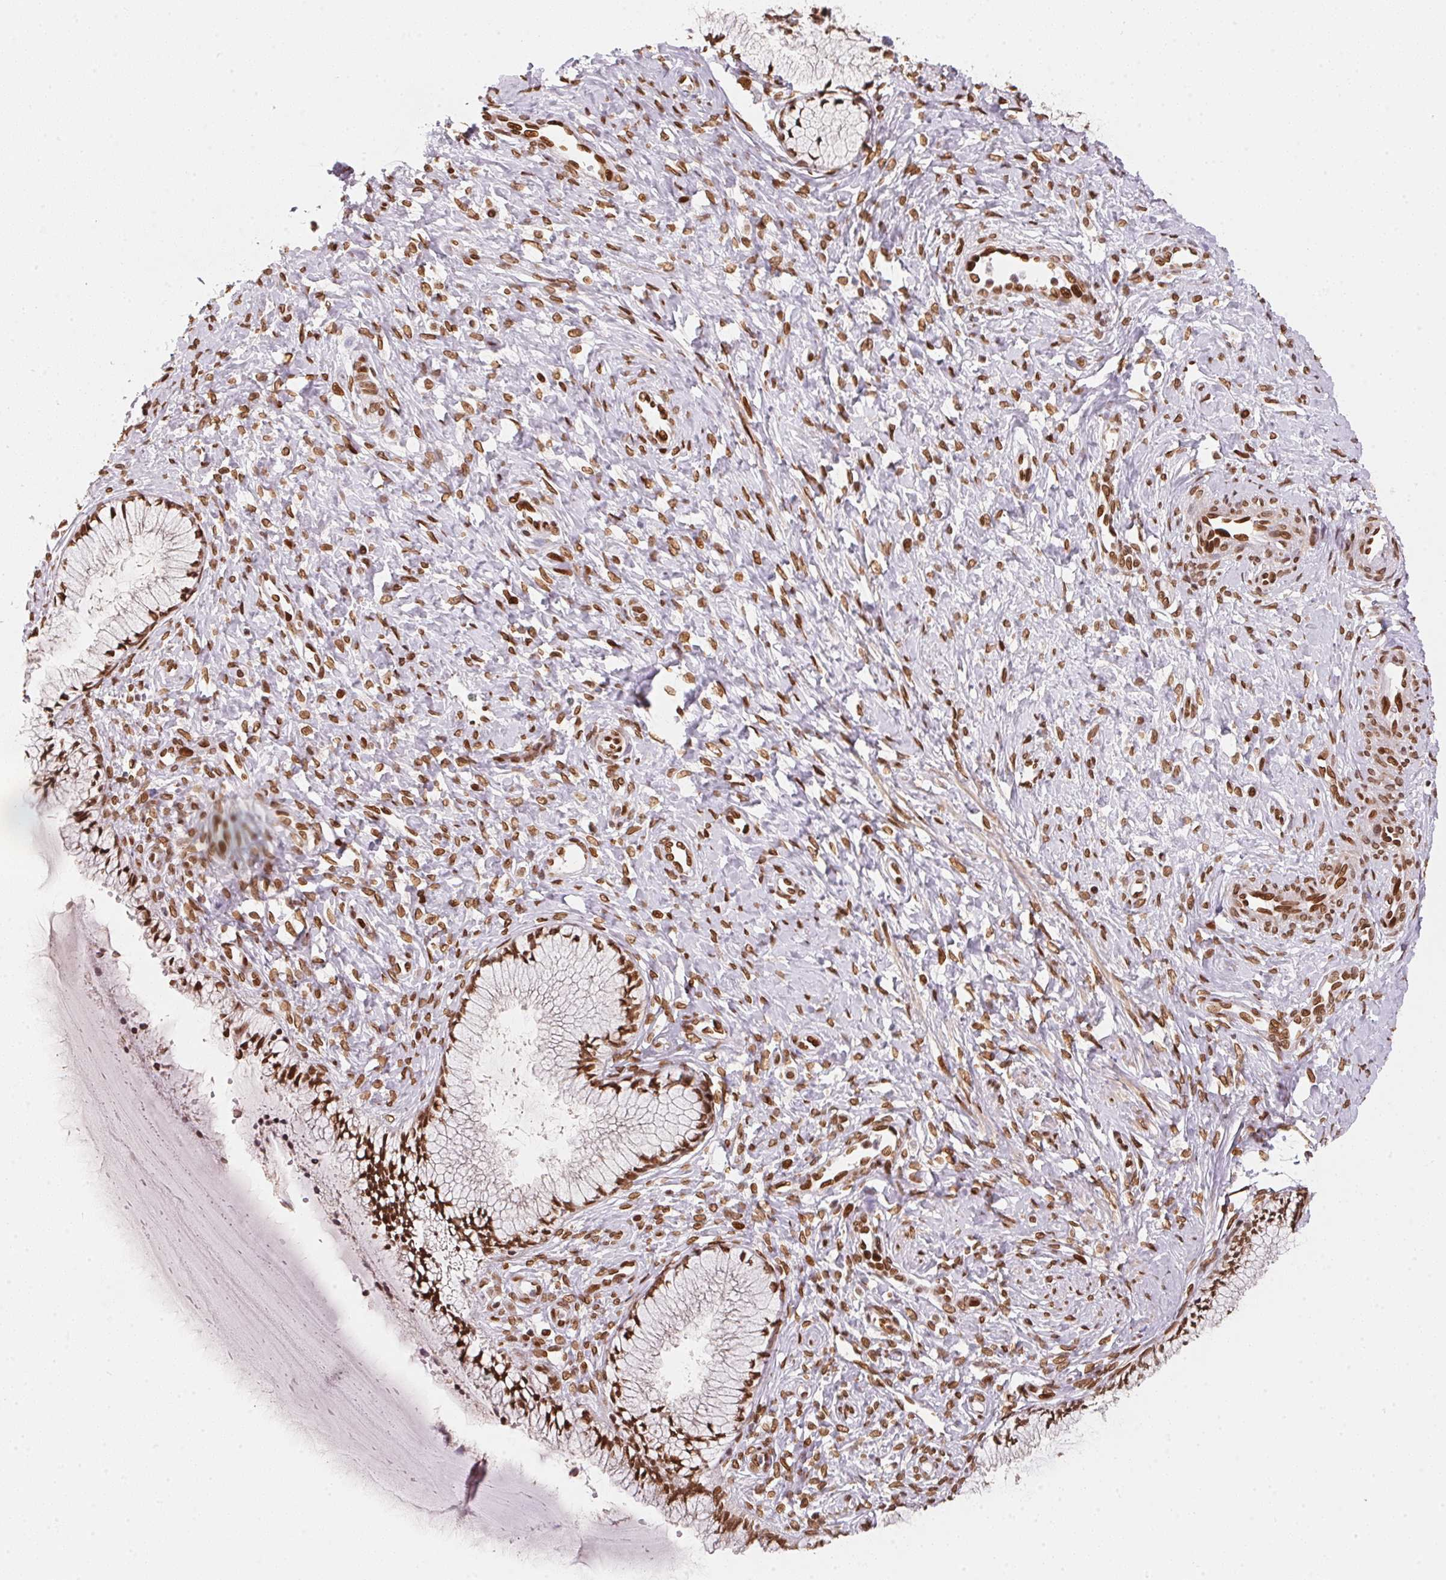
{"staining": {"intensity": "strong", "quantity": ">75%", "location": "nuclear"}, "tissue": "cervix", "cell_type": "Glandular cells", "image_type": "normal", "snomed": [{"axis": "morphology", "description": "Normal tissue, NOS"}, {"axis": "topography", "description": "Cervix"}], "caption": "IHC (DAB (3,3'-diaminobenzidine)) staining of benign cervix reveals strong nuclear protein staining in approximately >75% of glandular cells. Using DAB (brown) and hematoxylin (blue) stains, captured at high magnification using brightfield microscopy.", "gene": "SAP30BP", "patient": {"sex": "female", "age": 37}}